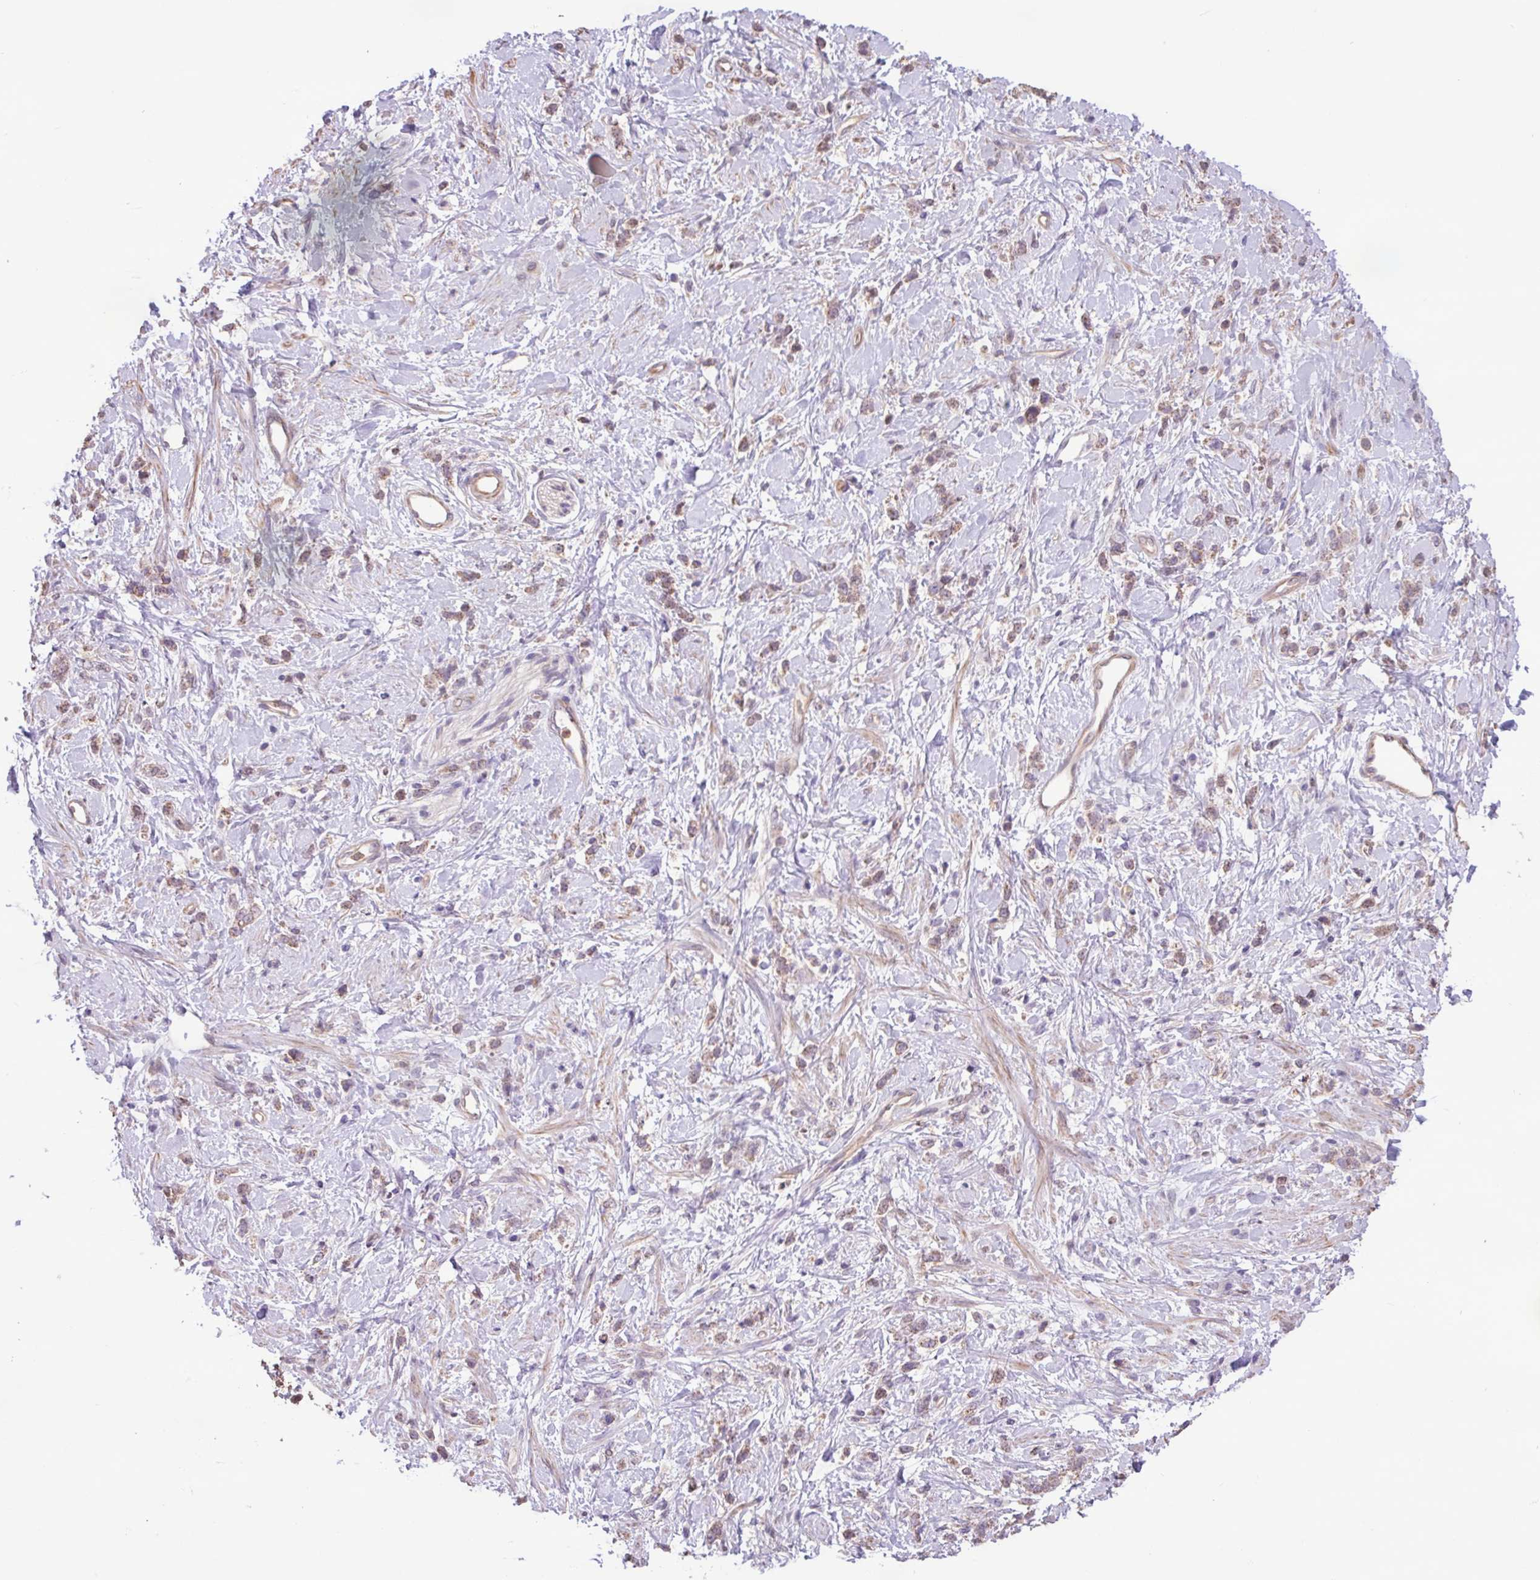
{"staining": {"intensity": "weak", "quantity": ">75%", "location": "cytoplasmic/membranous"}, "tissue": "stomach cancer", "cell_type": "Tumor cells", "image_type": "cancer", "snomed": [{"axis": "morphology", "description": "Adenocarcinoma, NOS"}, {"axis": "topography", "description": "Stomach"}], "caption": "Protein staining of stomach cancer tissue shows weak cytoplasmic/membranous positivity in about >75% of tumor cells.", "gene": "CHST11", "patient": {"sex": "female", "age": 60}}